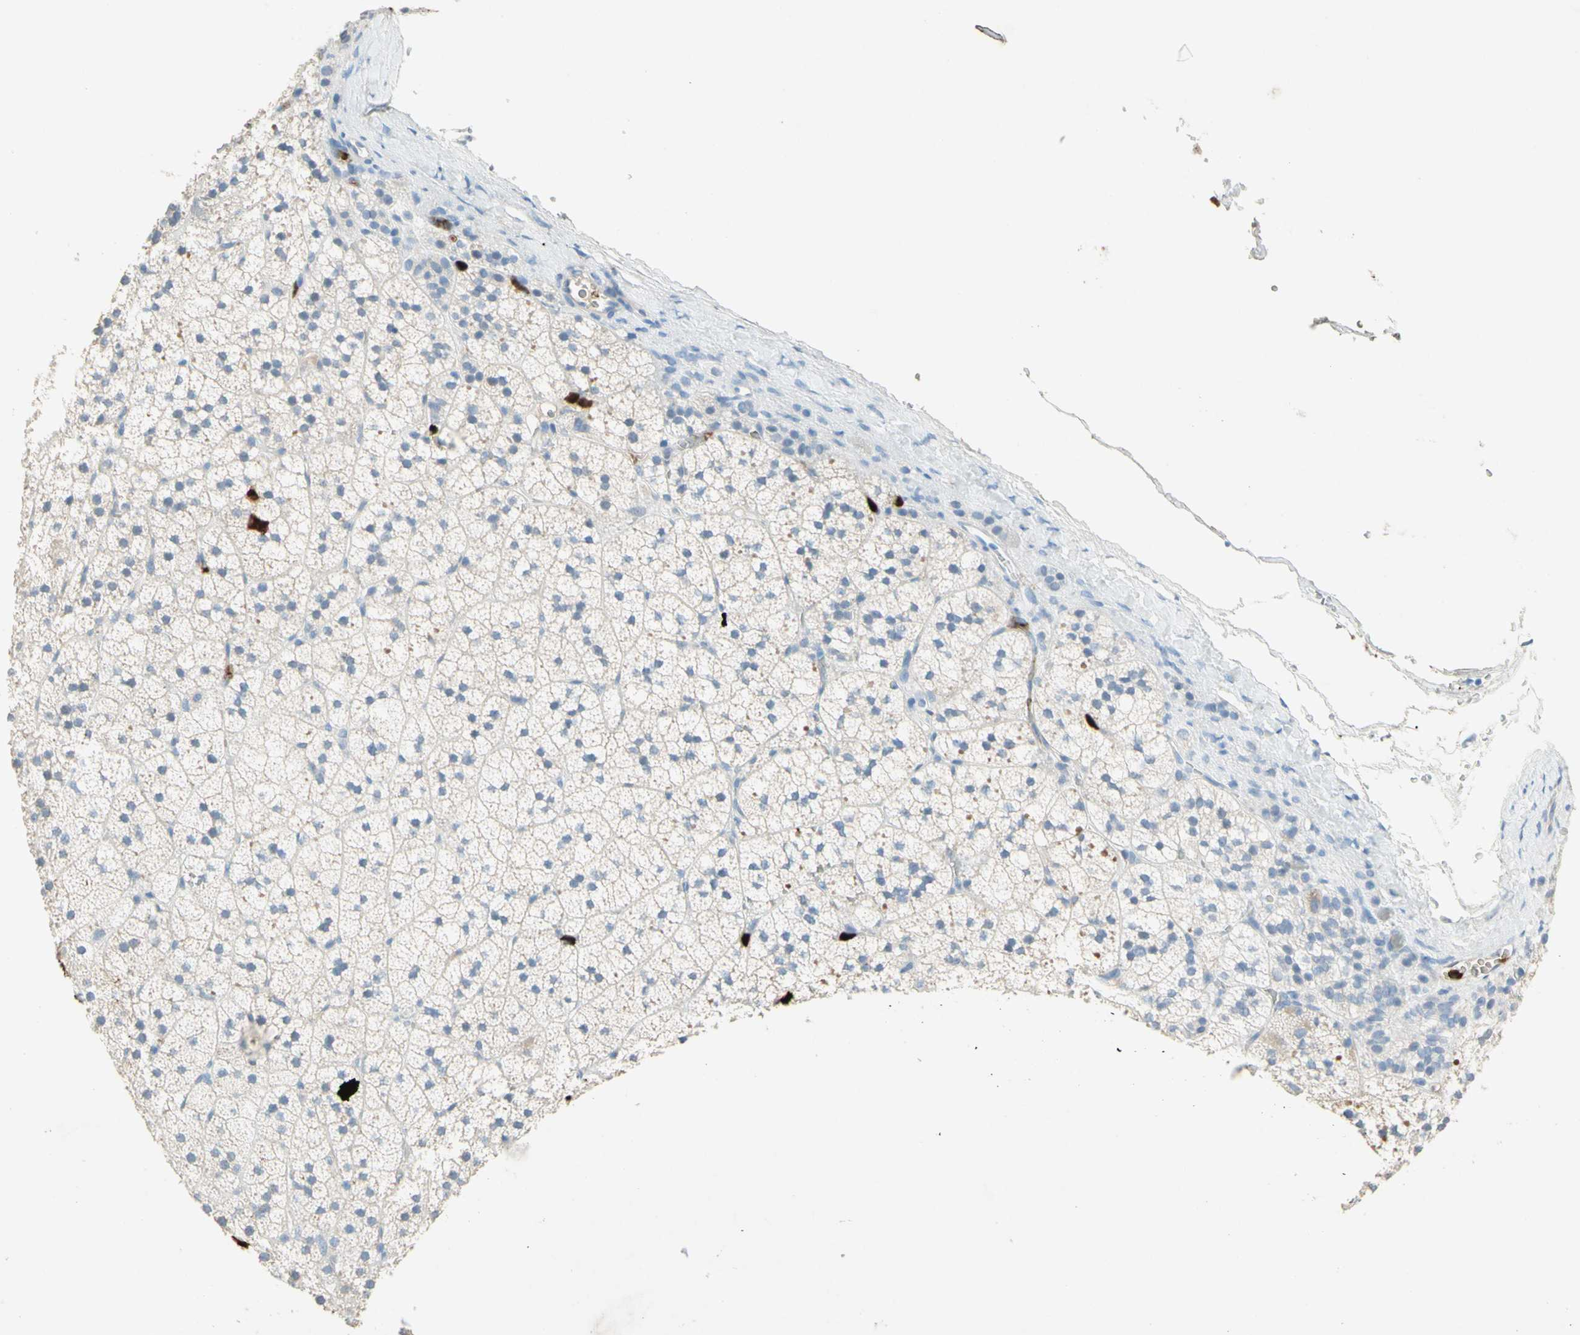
{"staining": {"intensity": "moderate", "quantity": "25%-75%", "location": "cytoplasmic/membranous"}, "tissue": "adrenal gland", "cell_type": "Glandular cells", "image_type": "normal", "snomed": [{"axis": "morphology", "description": "Normal tissue, NOS"}, {"axis": "topography", "description": "Adrenal gland"}], "caption": "Immunohistochemistry (DAB) staining of unremarkable human adrenal gland displays moderate cytoplasmic/membranous protein expression in about 25%-75% of glandular cells. Immunohistochemistry stains the protein in brown and the nuclei are stained blue.", "gene": "NFKBIZ", "patient": {"sex": "male", "age": 35}}